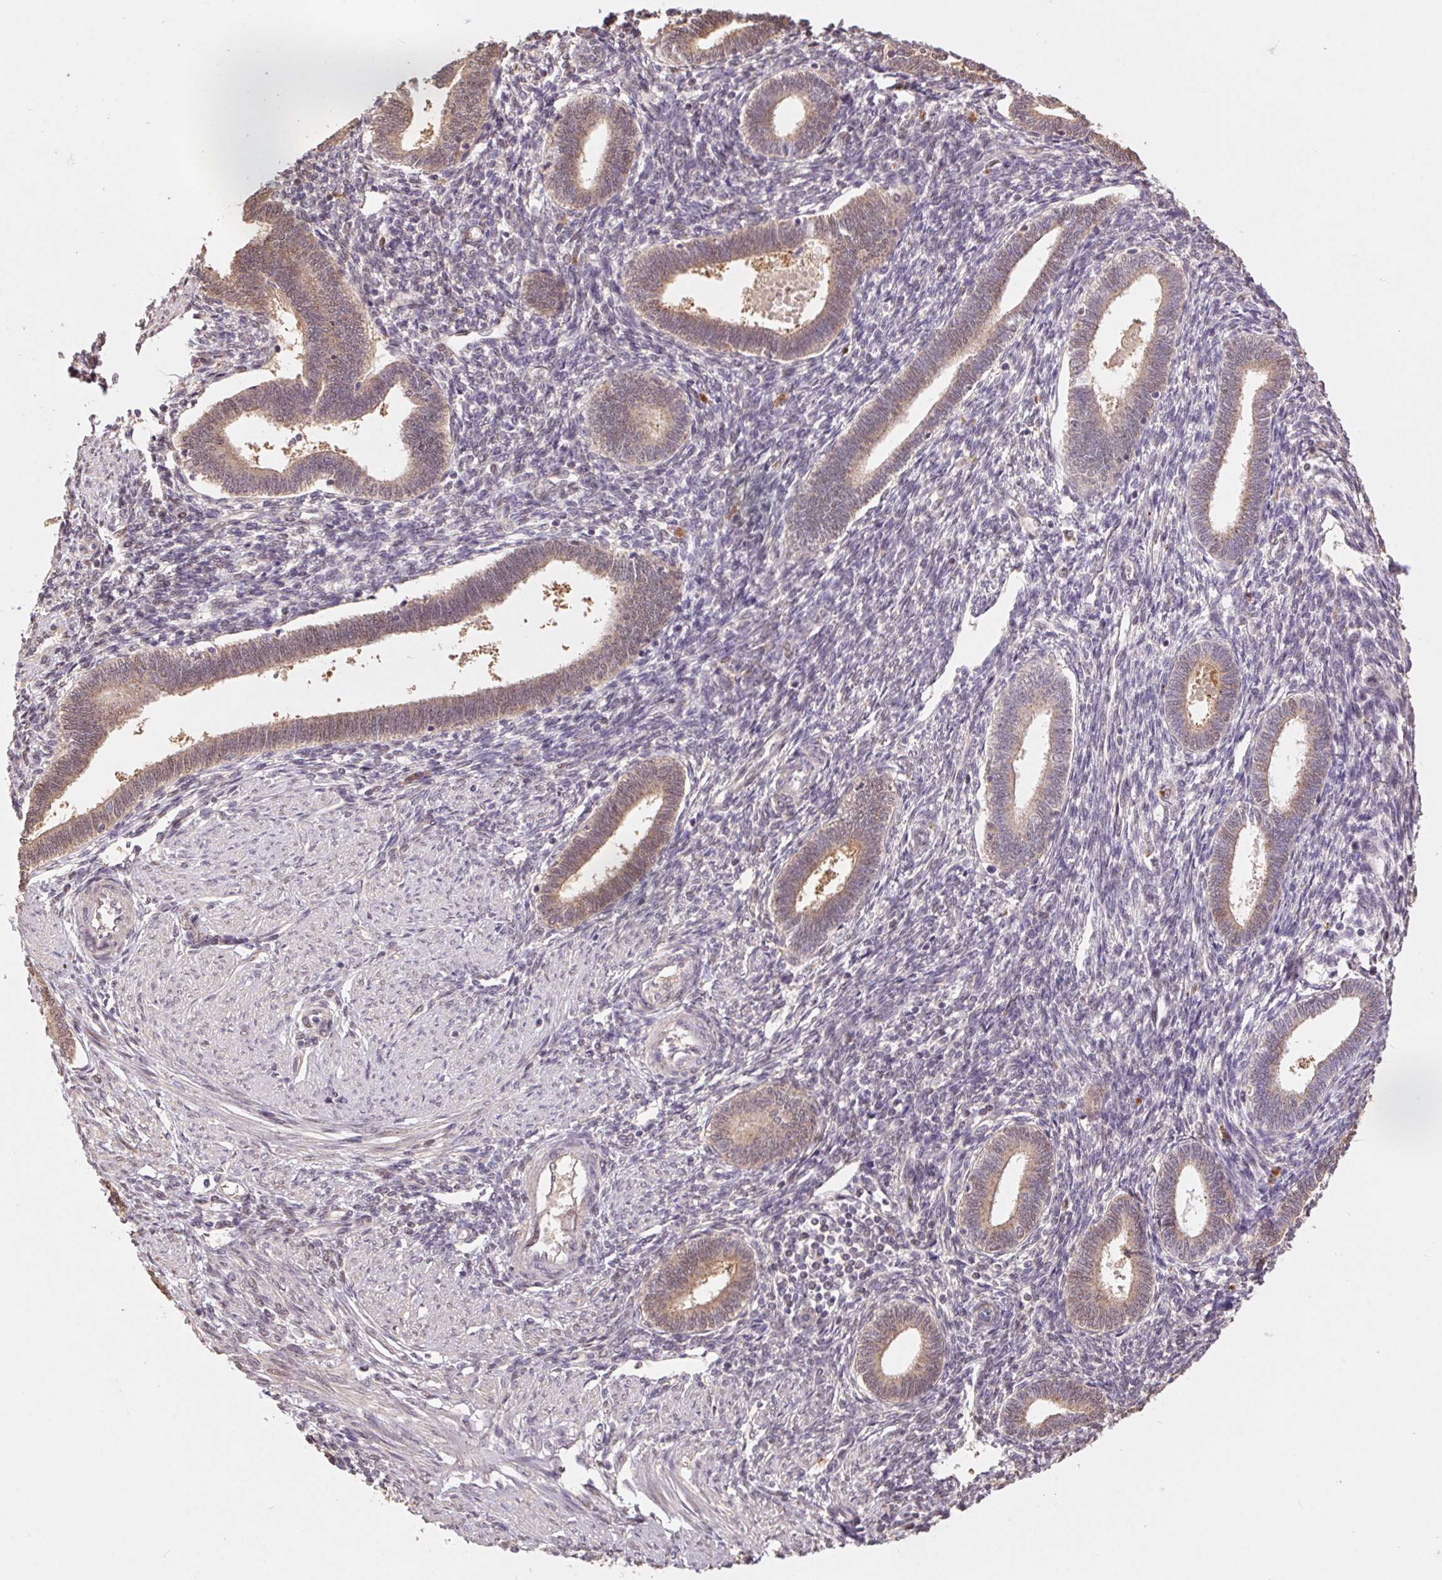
{"staining": {"intensity": "weak", "quantity": "<25%", "location": "nuclear"}, "tissue": "endometrium", "cell_type": "Cells in endometrial stroma", "image_type": "normal", "snomed": [{"axis": "morphology", "description": "Normal tissue, NOS"}, {"axis": "topography", "description": "Endometrium"}], "caption": "The IHC micrograph has no significant staining in cells in endometrial stroma of endometrium. Nuclei are stained in blue.", "gene": "CUTA", "patient": {"sex": "female", "age": 42}}